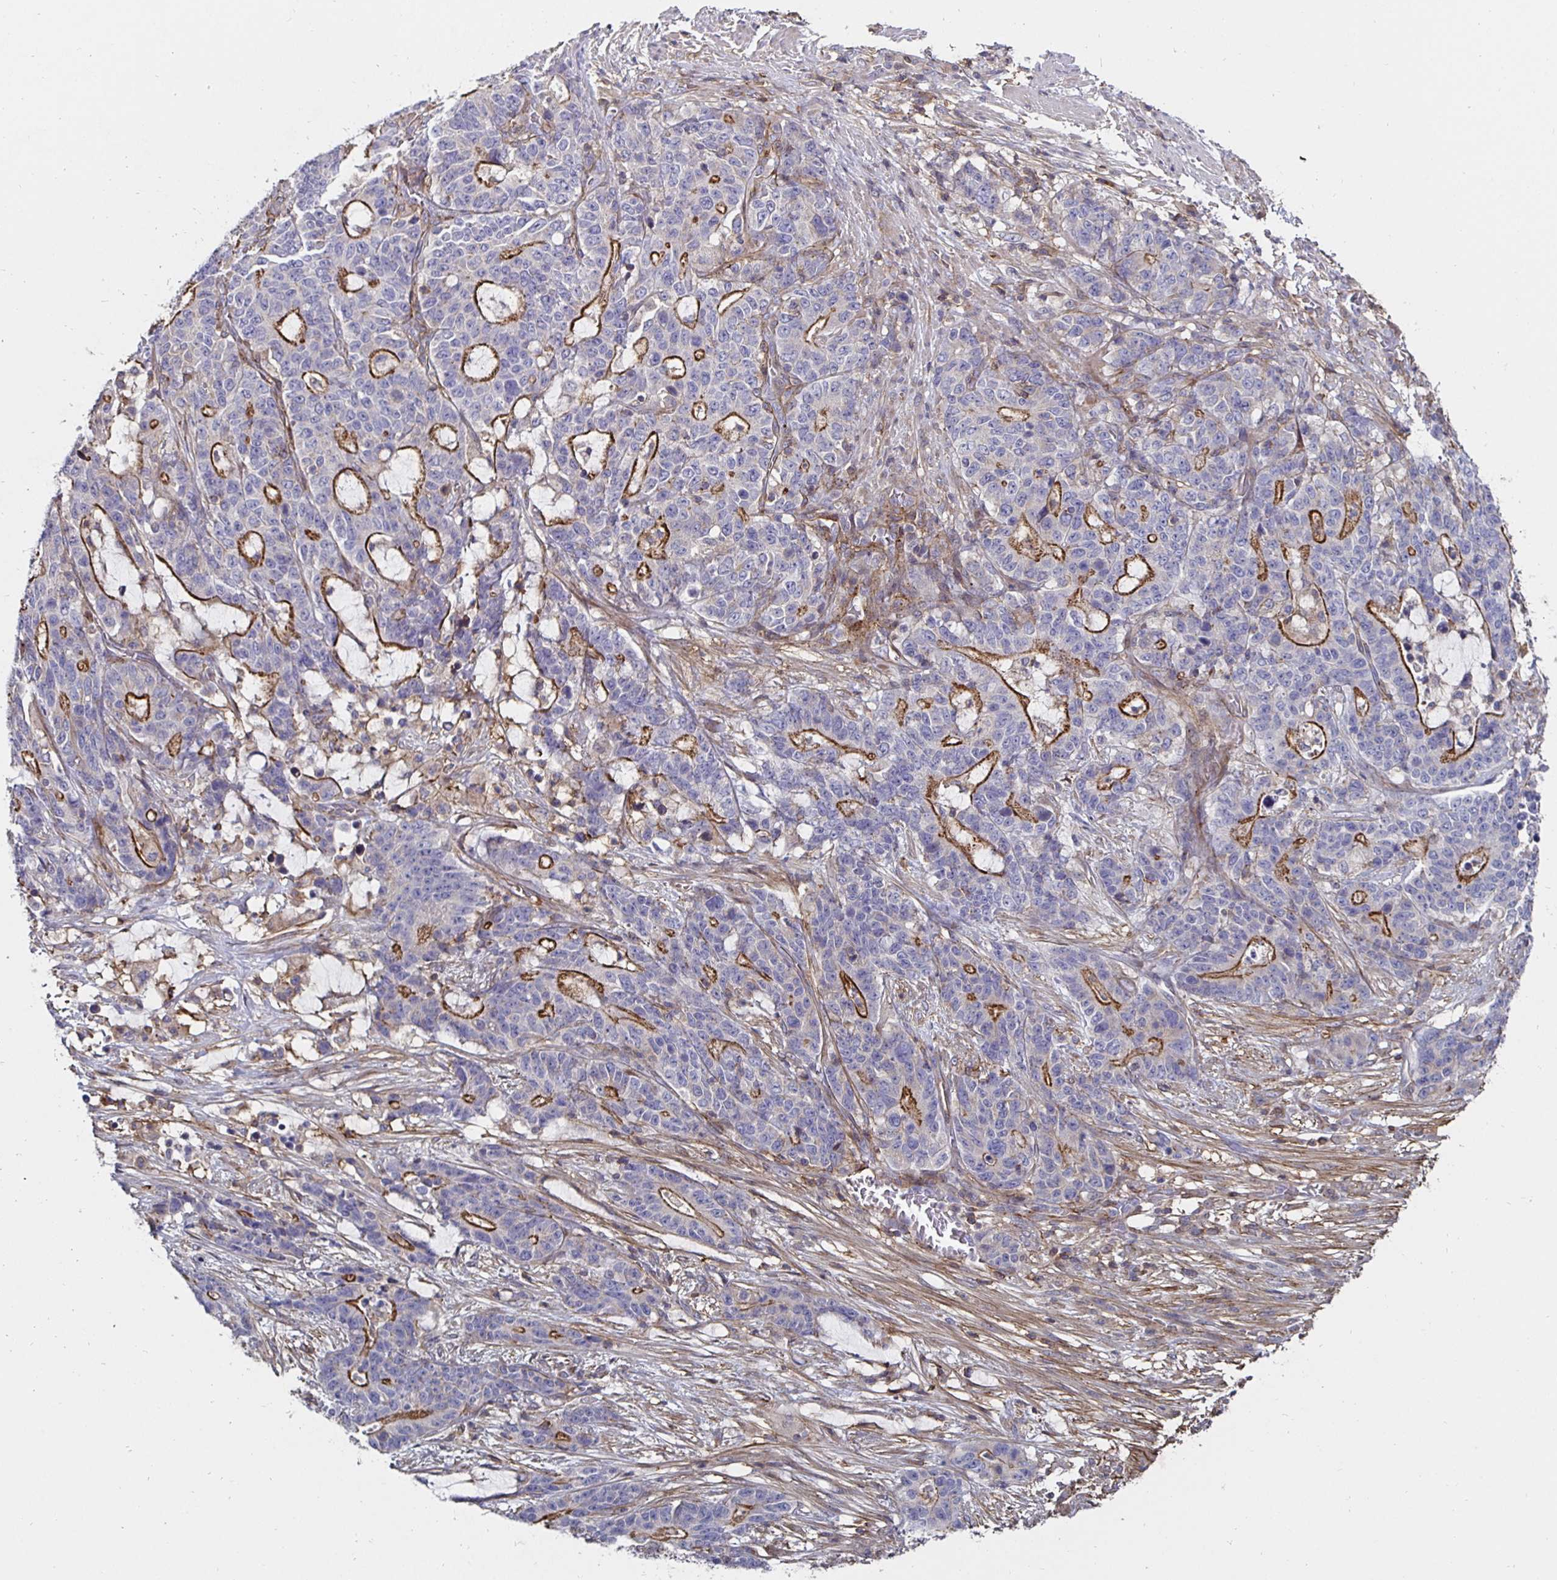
{"staining": {"intensity": "strong", "quantity": "25%-75%", "location": "cytoplasmic/membranous"}, "tissue": "stomach cancer", "cell_type": "Tumor cells", "image_type": "cancer", "snomed": [{"axis": "morphology", "description": "Normal tissue, NOS"}, {"axis": "morphology", "description": "Adenocarcinoma, NOS"}, {"axis": "topography", "description": "Stomach"}], "caption": "Tumor cells exhibit high levels of strong cytoplasmic/membranous positivity in approximately 25%-75% of cells in stomach cancer.", "gene": "GJA4", "patient": {"sex": "female", "age": 64}}